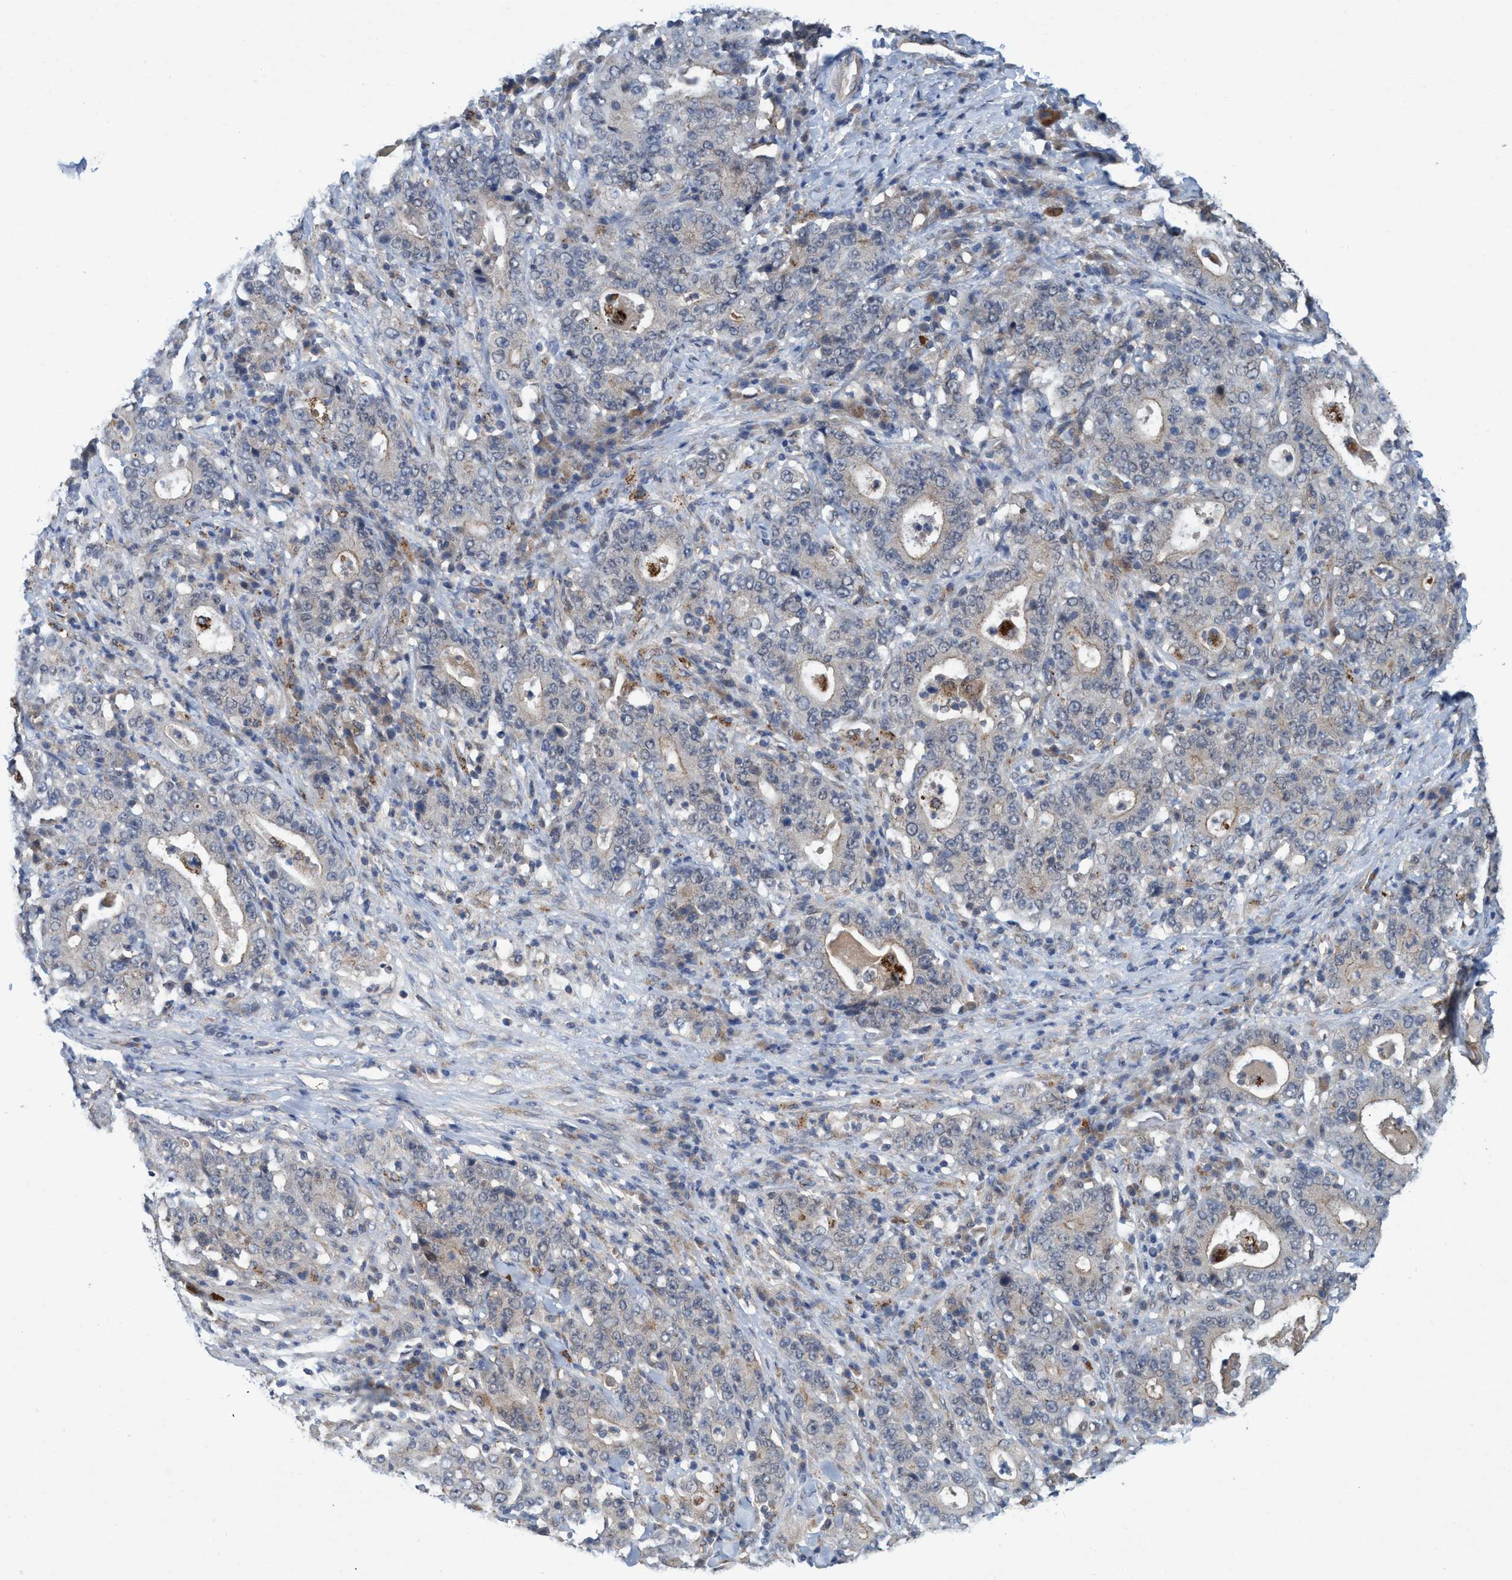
{"staining": {"intensity": "weak", "quantity": "<25%", "location": "cytoplasmic/membranous"}, "tissue": "stomach cancer", "cell_type": "Tumor cells", "image_type": "cancer", "snomed": [{"axis": "morphology", "description": "Normal tissue, NOS"}, {"axis": "morphology", "description": "Adenocarcinoma, NOS"}, {"axis": "topography", "description": "Stomach, upper"}, {"axis": "topography", "description": "Stomach"}], "caption": "Image shows no significant protein positivity in tumor cells of stomach cancer (adenocarcinoma). The staining was performed using DAB (3,3'-diaminobenzidine) to visualize the protein expression in brown, while the nuclei were stained in blue with hematoxylin (Magnification: 20x).", "gene": "TRIM65", "patient": {"sex": "male", "age": 59}}